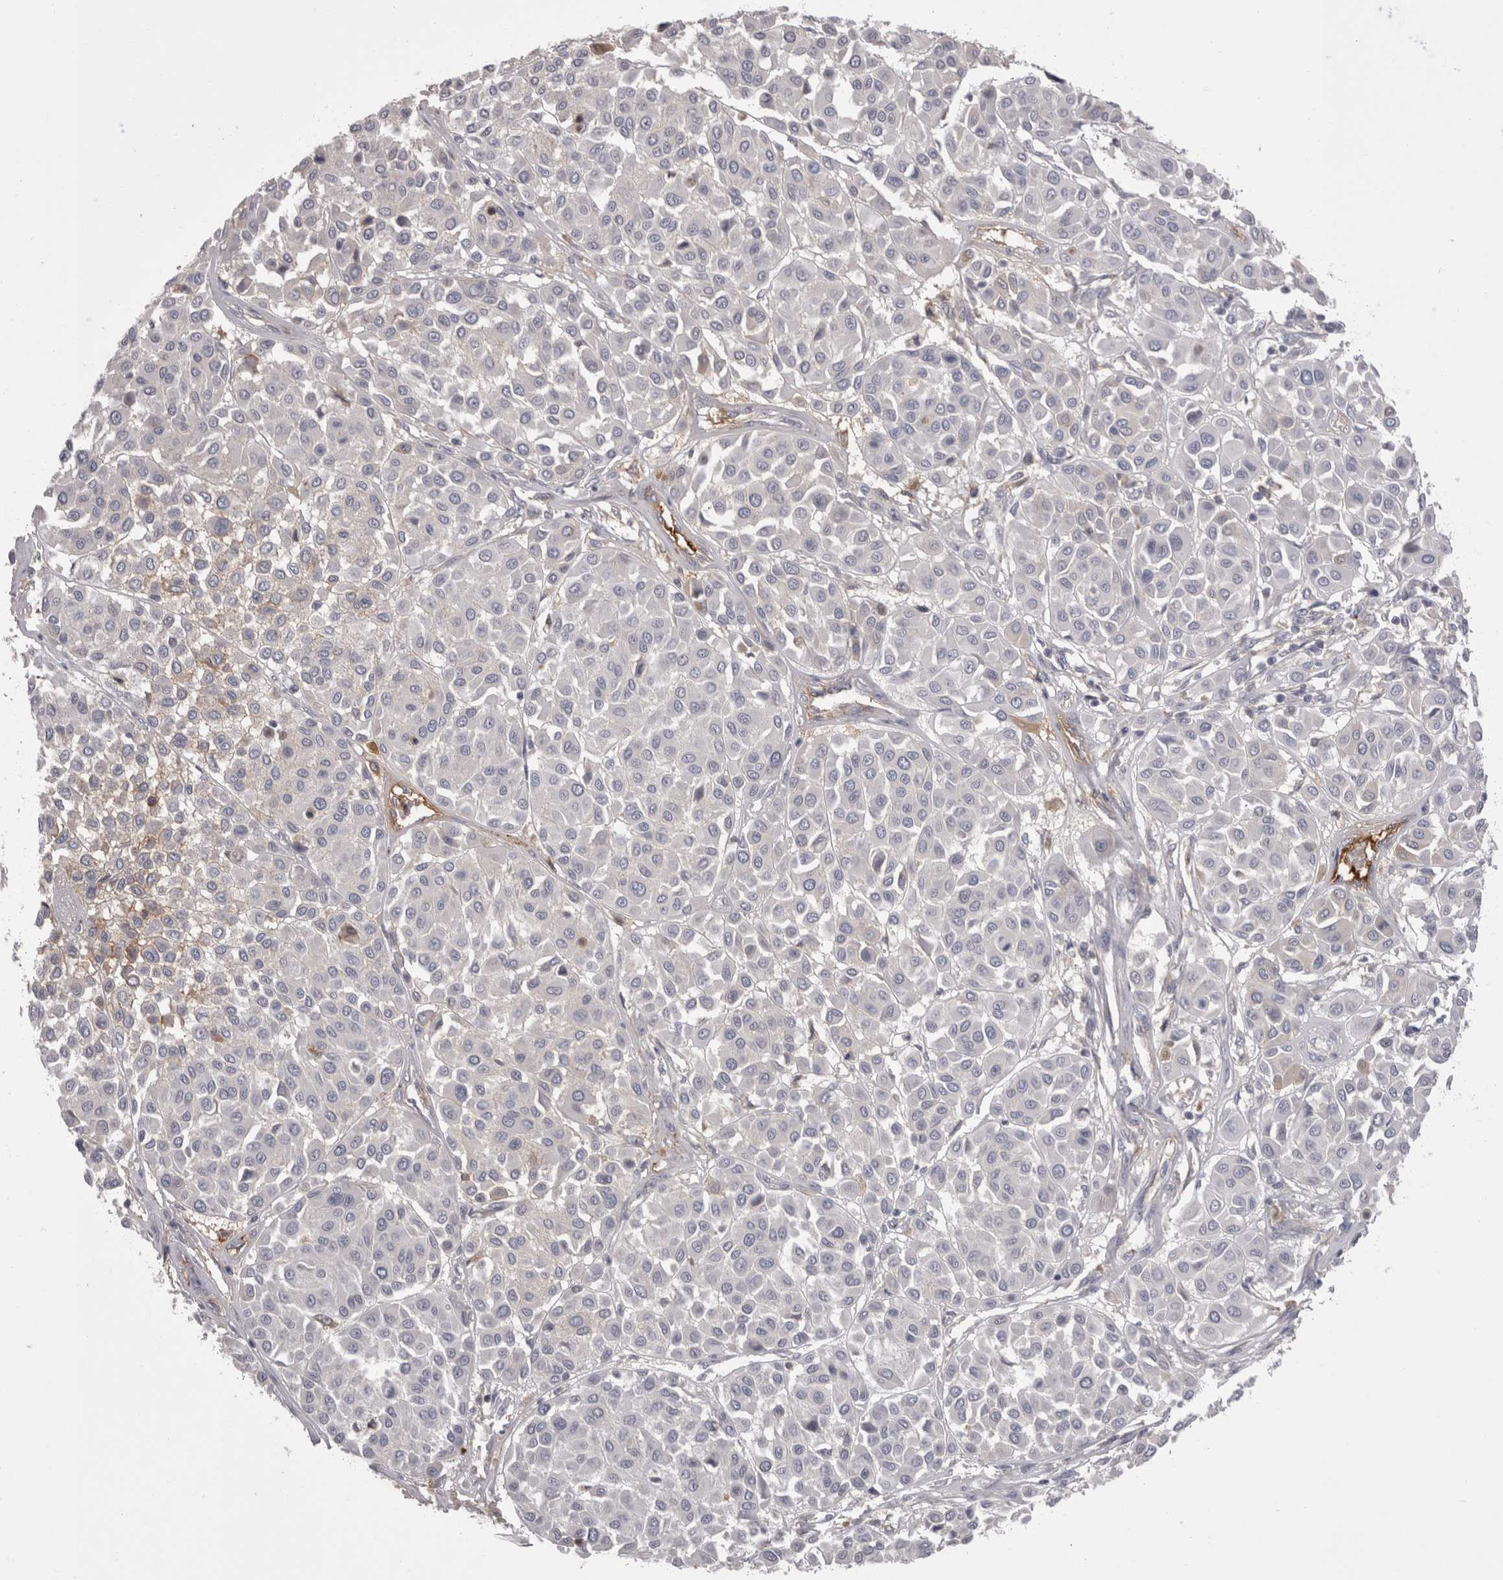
{"staining": {"intensity": "negative", "quantity": "none", "location": "none"}, "tissue": "melanoma", "cell_type": "Tumor cells", "image_type": "cancer", "snomed": [{"axis": "morphology", "description": "Malignant melanoma, Metastatic site"}, {"axis": "topography", "description": "Soft tissue"}], "caption": "Micrograph shows no protein staining in tumor cells of malignant melanoma (metastatic site) tissue.", "gene": "SAA4", "patient": {"sex": "male", "age": 41}}